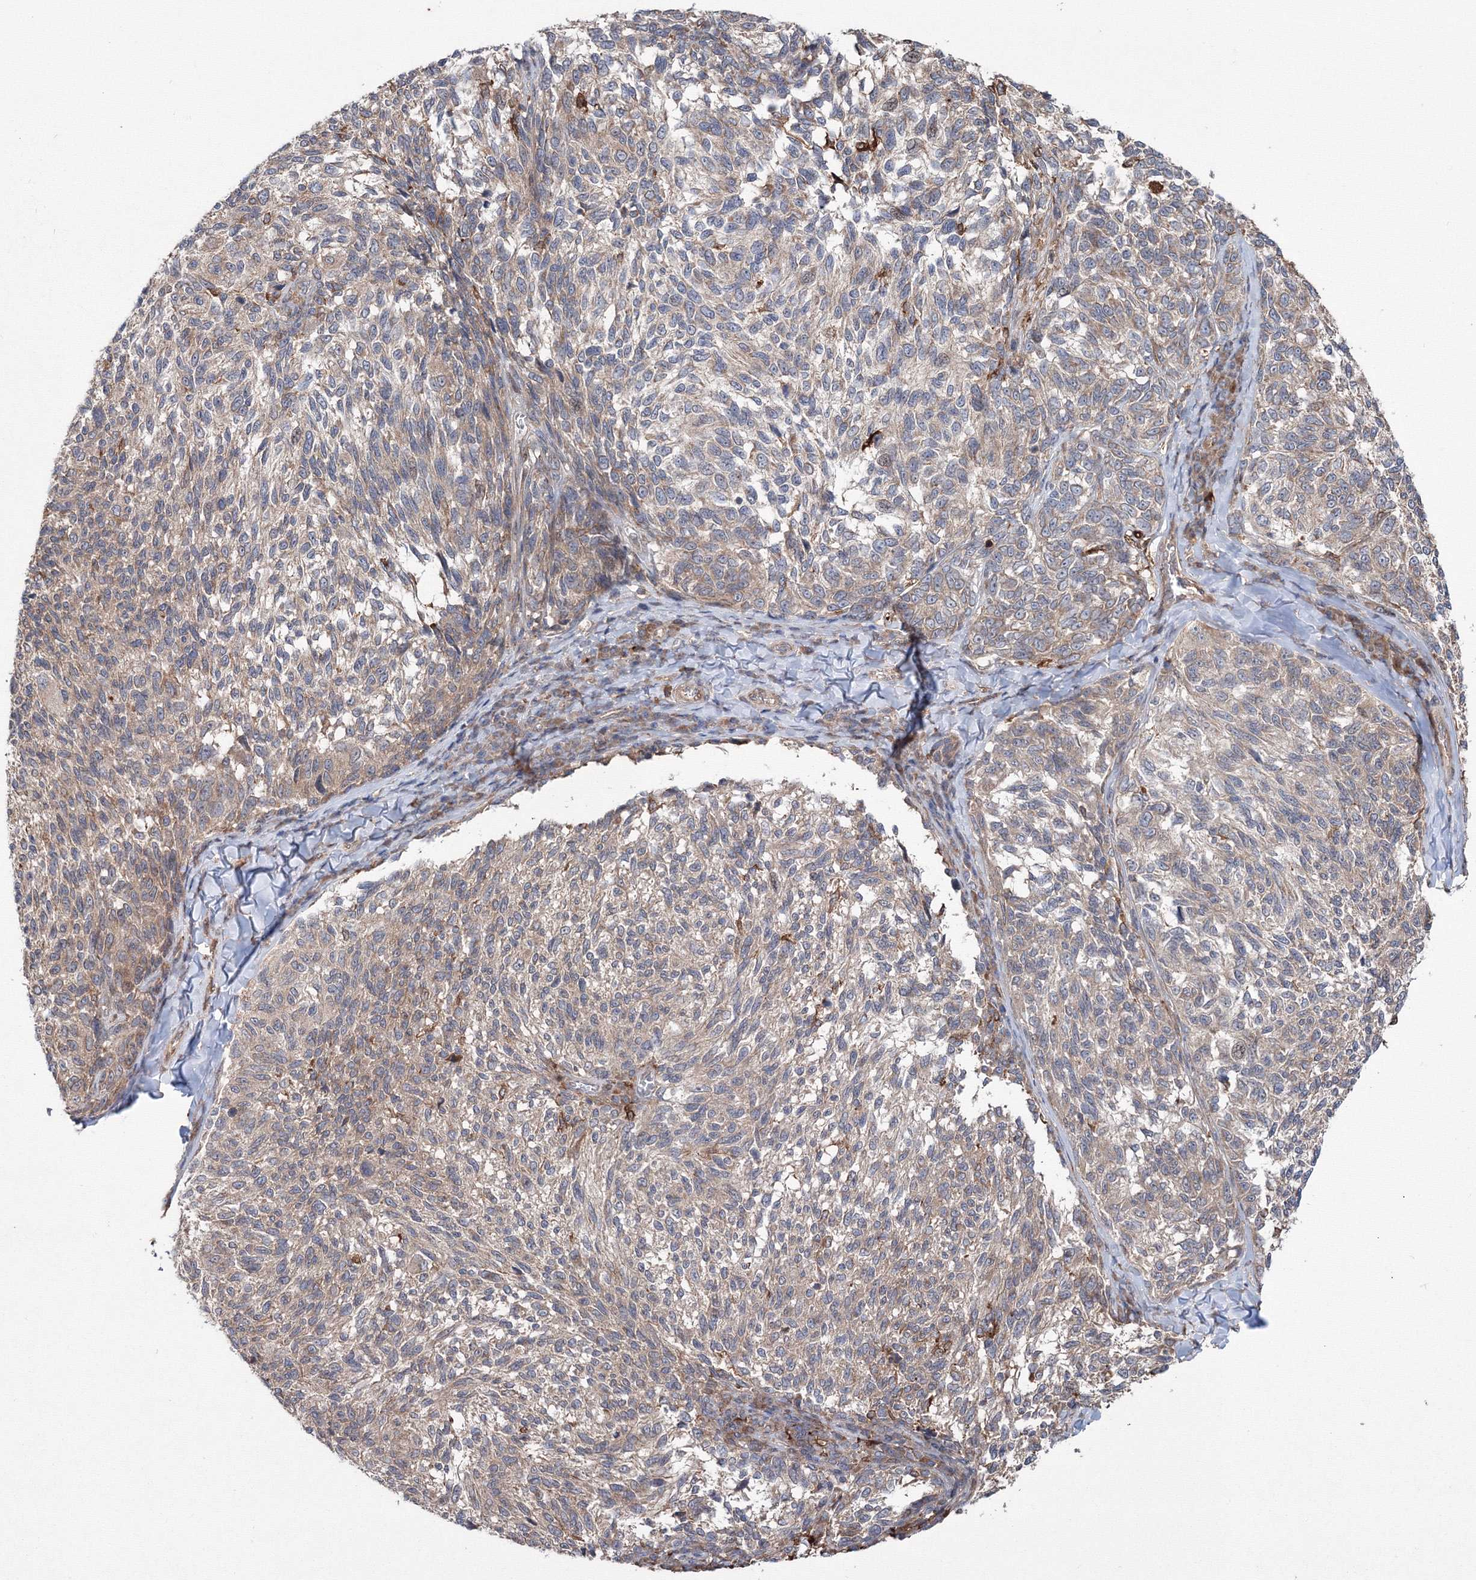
{"staining": {"intensity": "weak", "quantity": "25%-75%", "location": "cytoplasmic/membranous"}, "tissue": "melanoma", "cell_type": "Tumor cells", "image_type": "cancer", "snomed": [{"axis": "morphology", "description": "Malignant melanoma, NOS"}, {"axis": "topography", "description": "Skin"}], "caption": "Malignant melanoma tissue demonstrates weak cytoplasmic/membranous staining in approximately 25%-75% of tumor cells", "gene": "RANBP3L", "patient": {"sex": "female", "age": 73}}